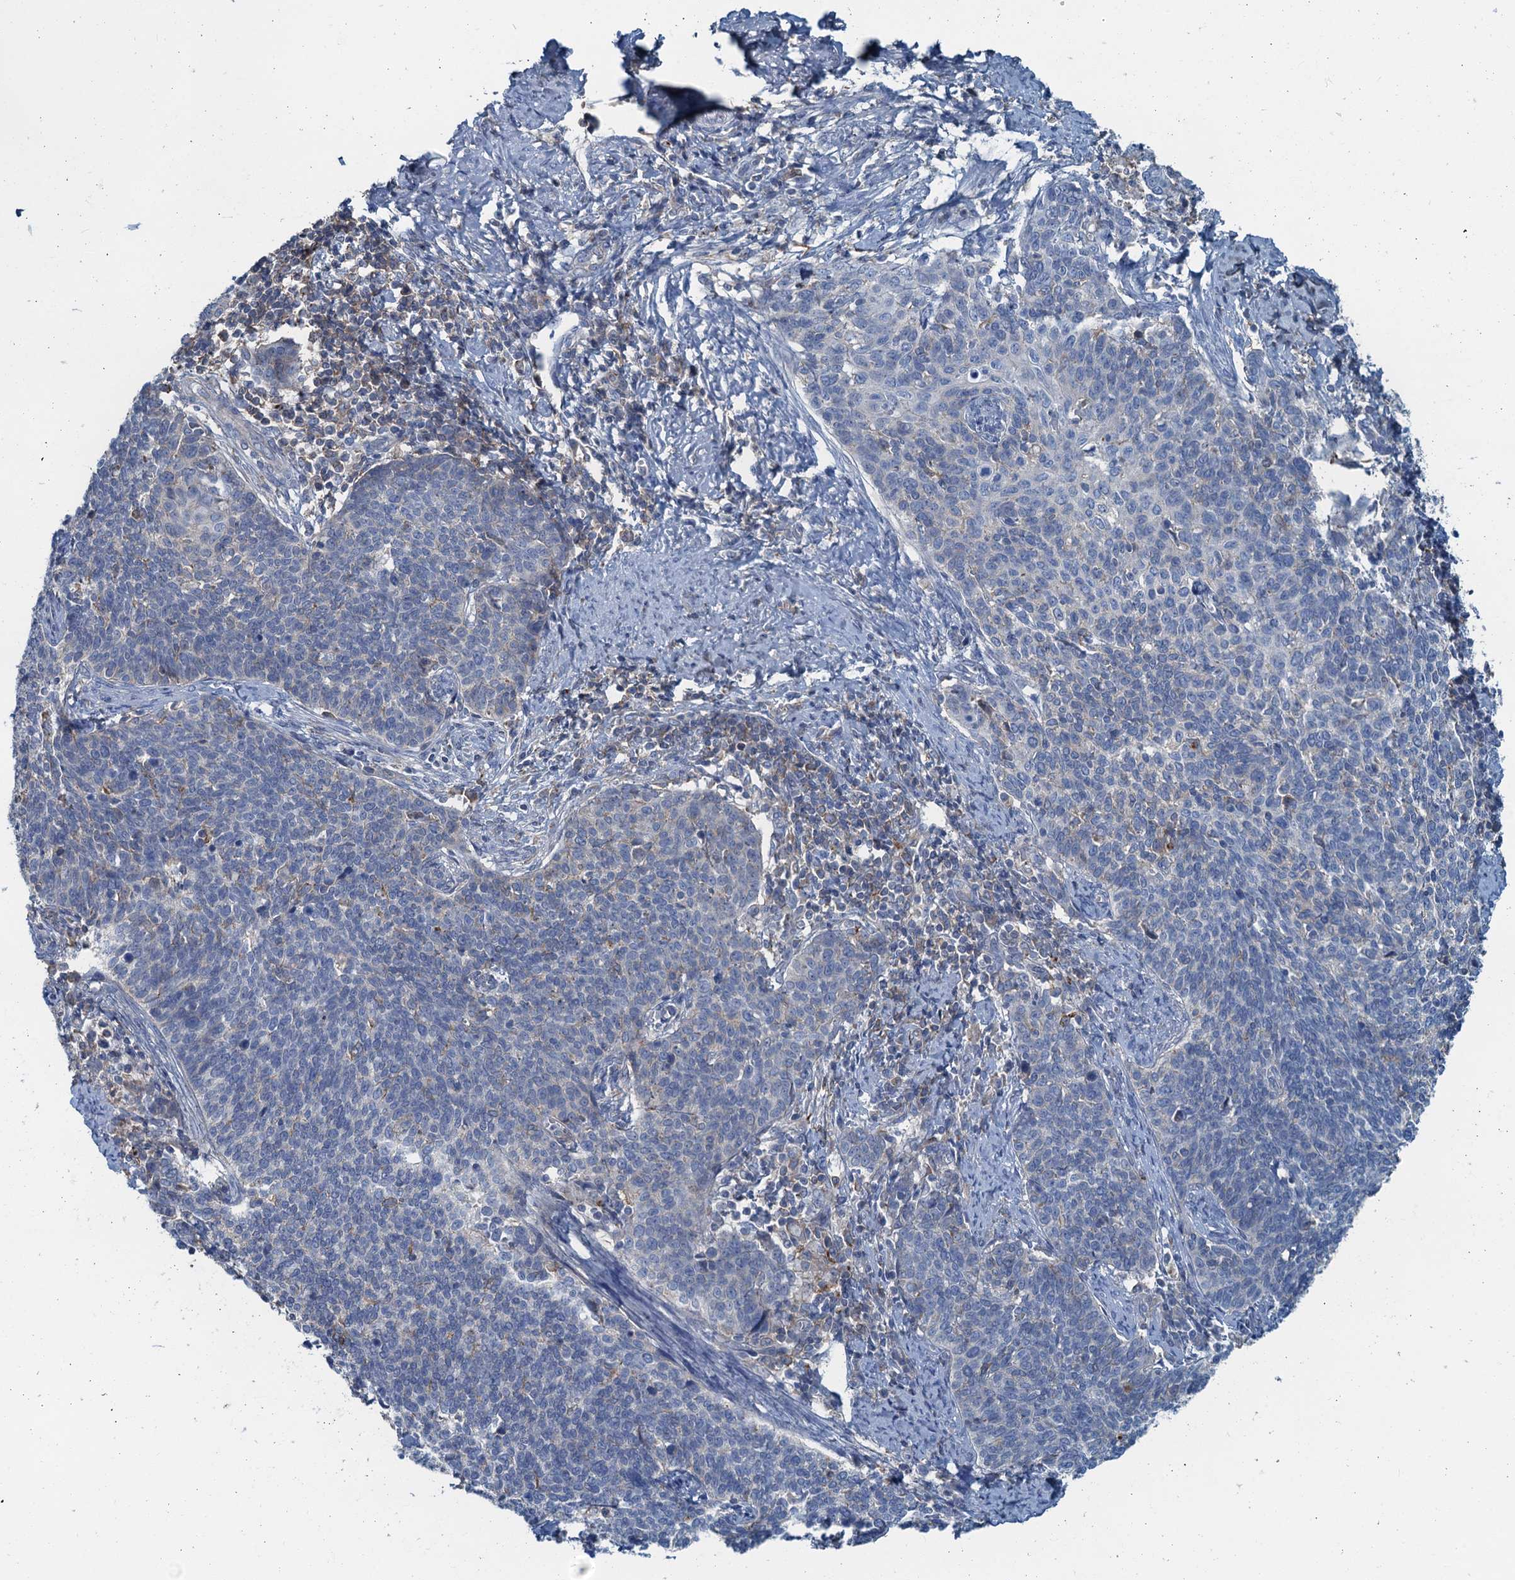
{"staining": {"intensity": "negative", "quantity": "none", "location": "none"}, "tissue": "cervical cancer", "cell_type": "Tumor cells", "image_type": "cancer", "snomed": [{"axis": "morphology", "description": "Squamous cell carcinoma, NOS"}, {"axis": "topography", "description": "Cervix"}], "caption": "Tumor cells are negative for protein expression in human cervical cancer.", "gene": "THAP10", "patient": {"sex": "female", "age": 39}}